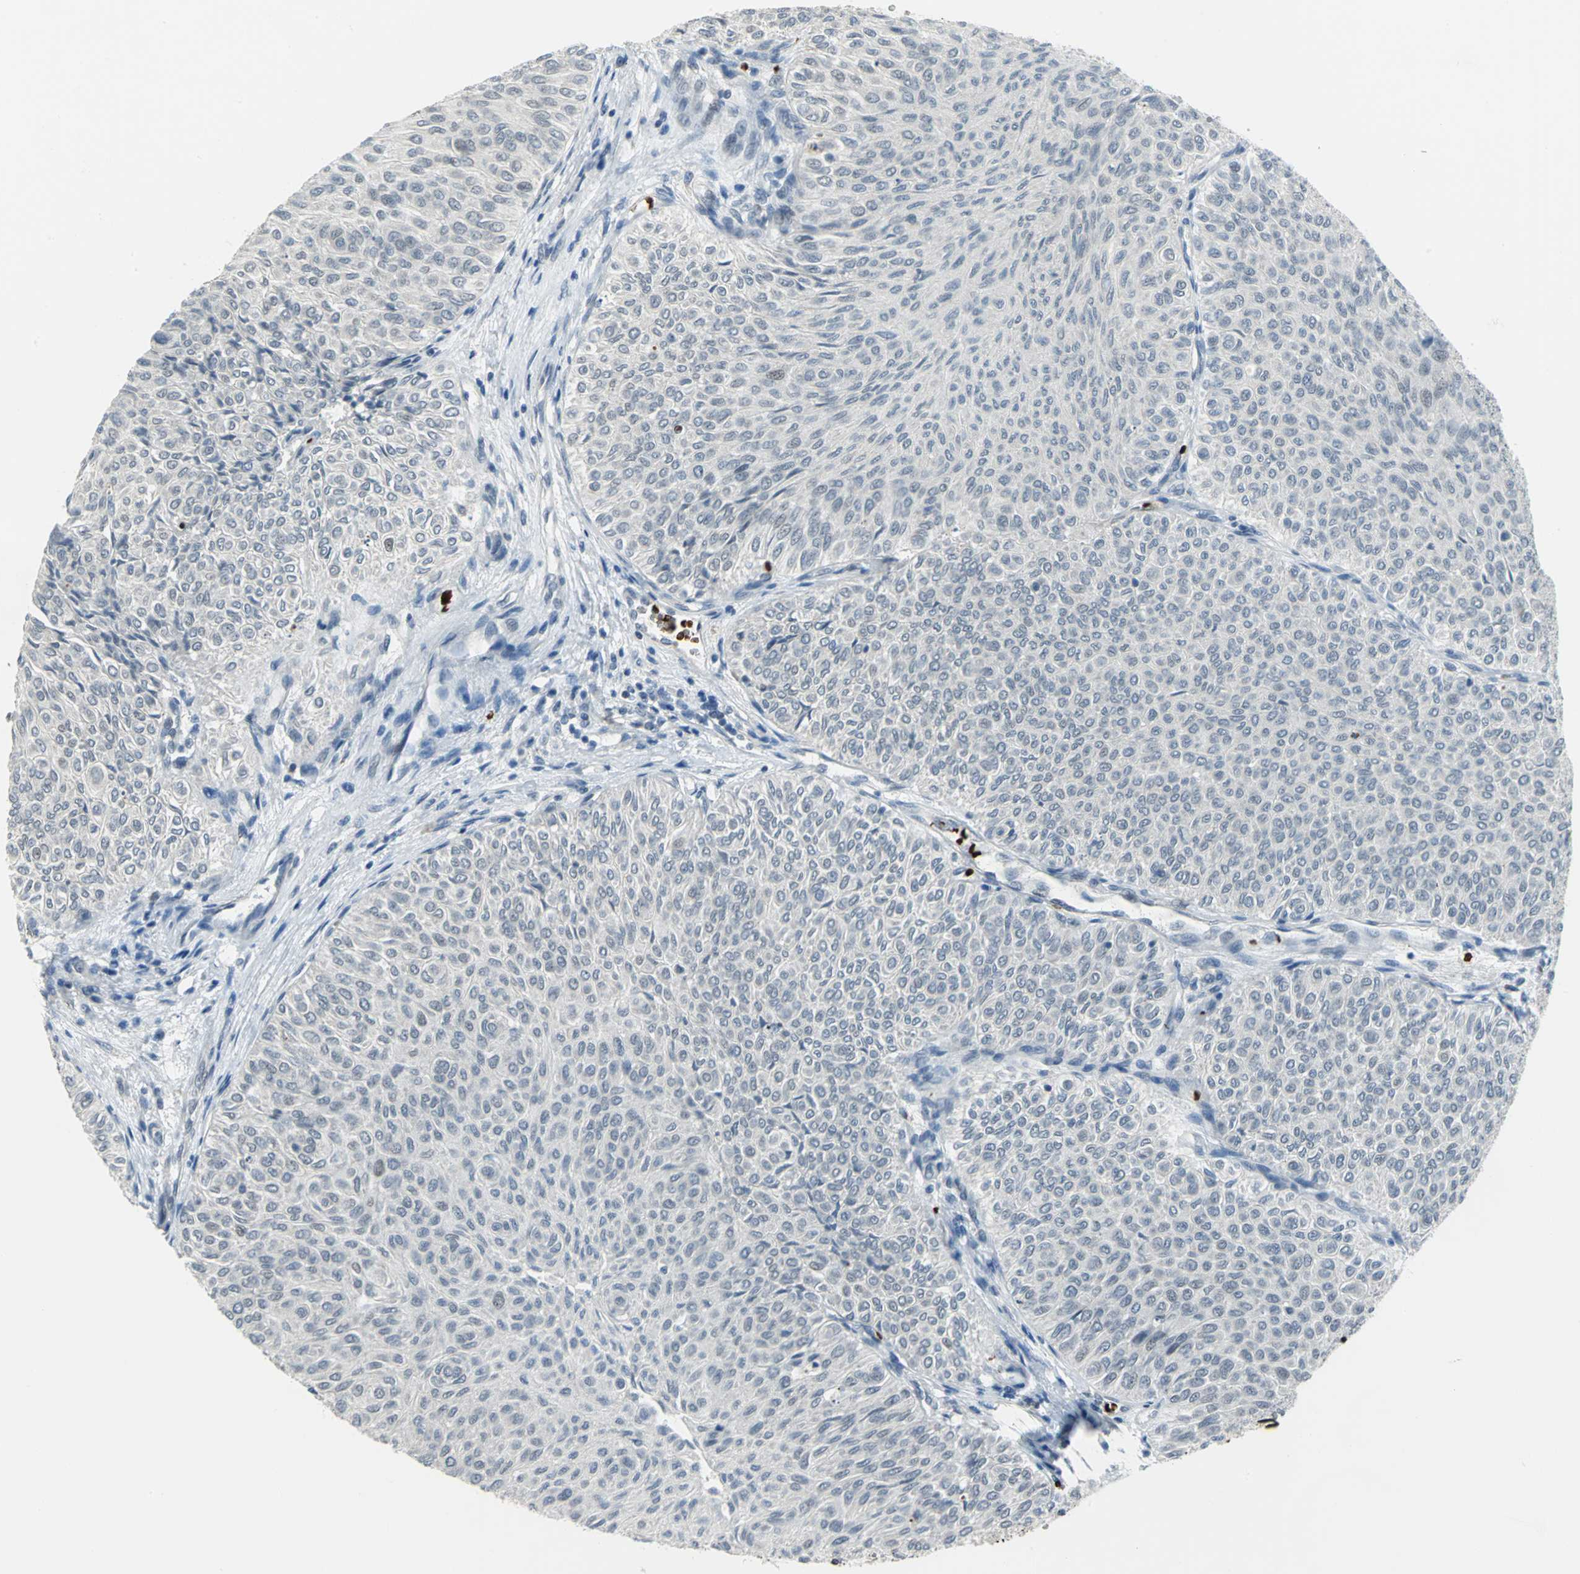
{"staining": {"intensity": "weak", "quantity": "25%-75%", "location": "nuclear"}, "tissue": "urothelial cancer", "cell_type": "Tumor cells", "image_type": "cancer", "snomed": [{"axis": "morphology", "description": "Urothelial carcinoma, Low grade"}, {"axis": "topography", "description": "Urinary bladder"}], "caption": "The photomicrograph shows immunohistochemical staining of urothelial carcinoma (low-grade). There is weak nuclear positivity is seen in approximately 25%-75% of tumor cells. Immunohistochemistry (ihc) stains the protein in brown and the nuclei are stained blue.", "gene": "GLI3", "patient": {"sex": "male", "age": 78}}